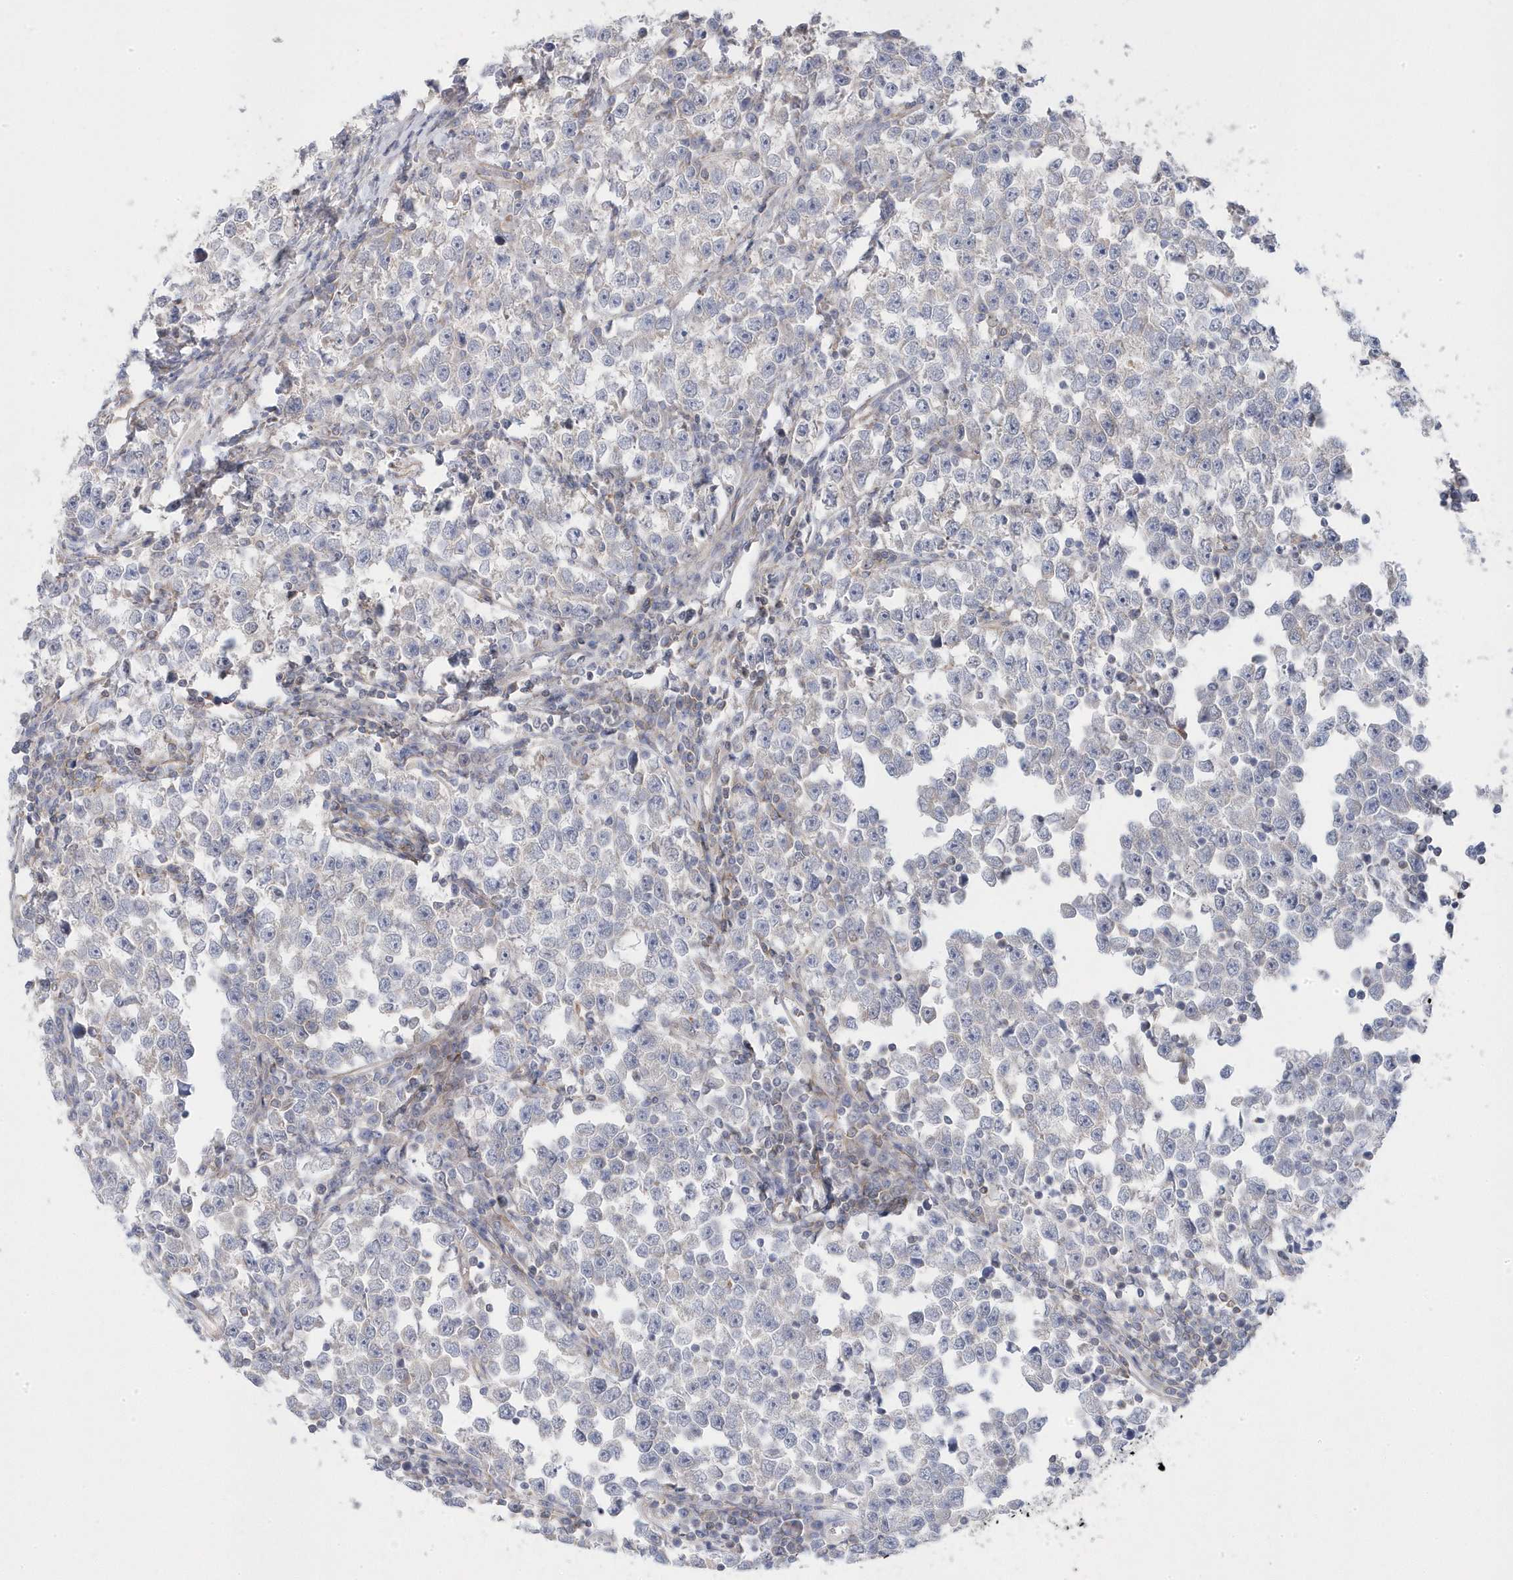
{"staining": {"intensity": "negative", "quantity": "none", "location": "none"}, "tissue": "testis cancer", "cell_type": "Tumor cells", "image_type": "cancer", "snomed": [{"axis": "morphology", "description": "Normal tissue, NOS"}, {"axis": "morphology", "description": "Seminoma, NOS"}, {"axis": "topography", "description": "Testis"}], "caption": "Testis seminoma was stained to show a protein in brown. There is no significant positivity in tumor cells.", "gene": "ANAPC1", "patient": {"sex": "male", "age": 43}}